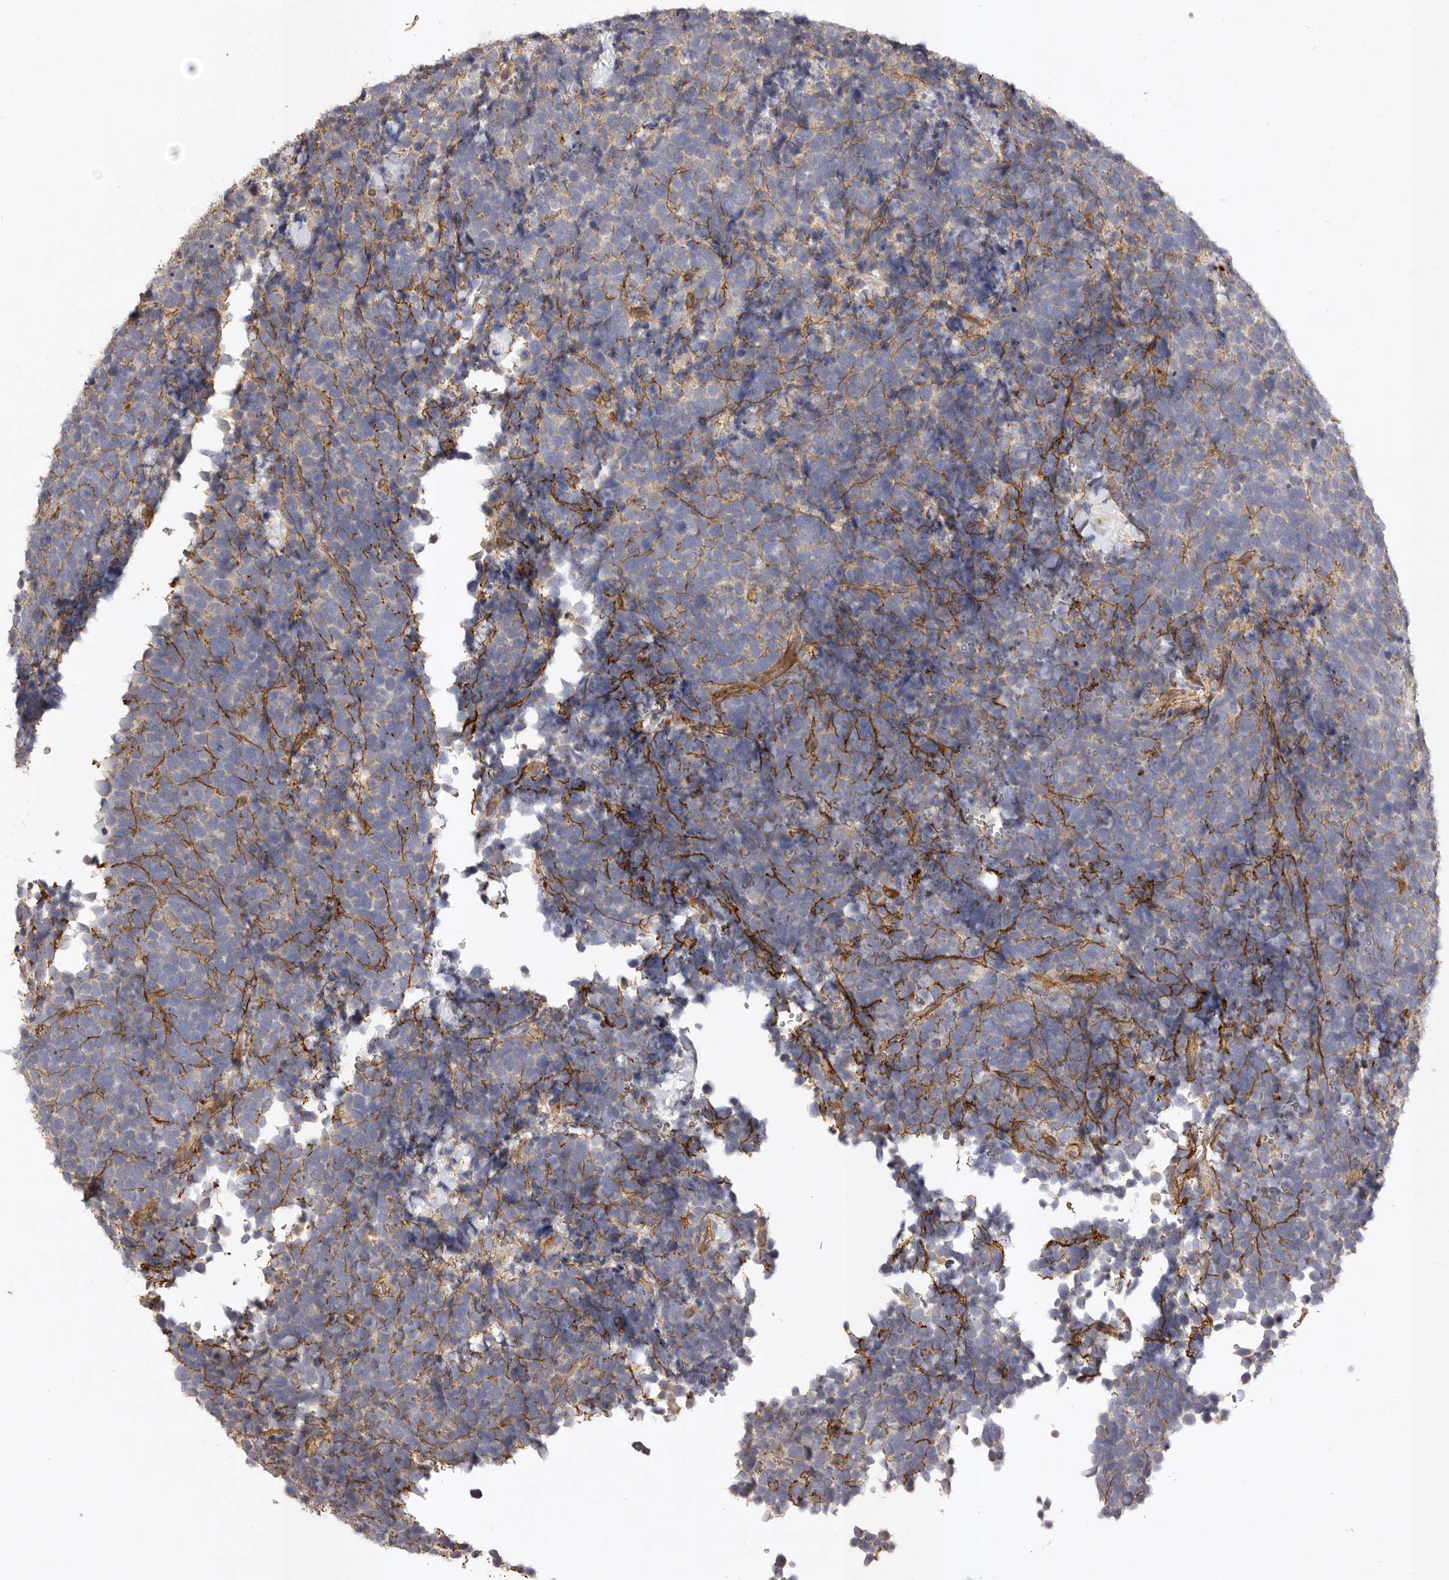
{"staining": {"intensity": "weak", "quantity": "25%-75%", "location": "cytoplasmic/membranous"}, "tissue": "urothelial cancer", "cell_type": "Tumor cells", "image_type": "cancer", "snomed": [{"axis": "morphology", "description": "Urothelial carcinoma, High grade"}, {"axis": "topography", "description": "Urinary bladder"}], "caption": "A high-resolution image shows immunohistochemistry (IHC) staining of urothelial carcinoma (high-grade), which exhibits weak cytoplasmic/membranous expression in about 25%-75% of tumor cells. (brown staining indicates protein expression, while blue staining denotes nuclei).", "gene": "ADAMTS9", "patient": {"sex": "female", "age": 82}}